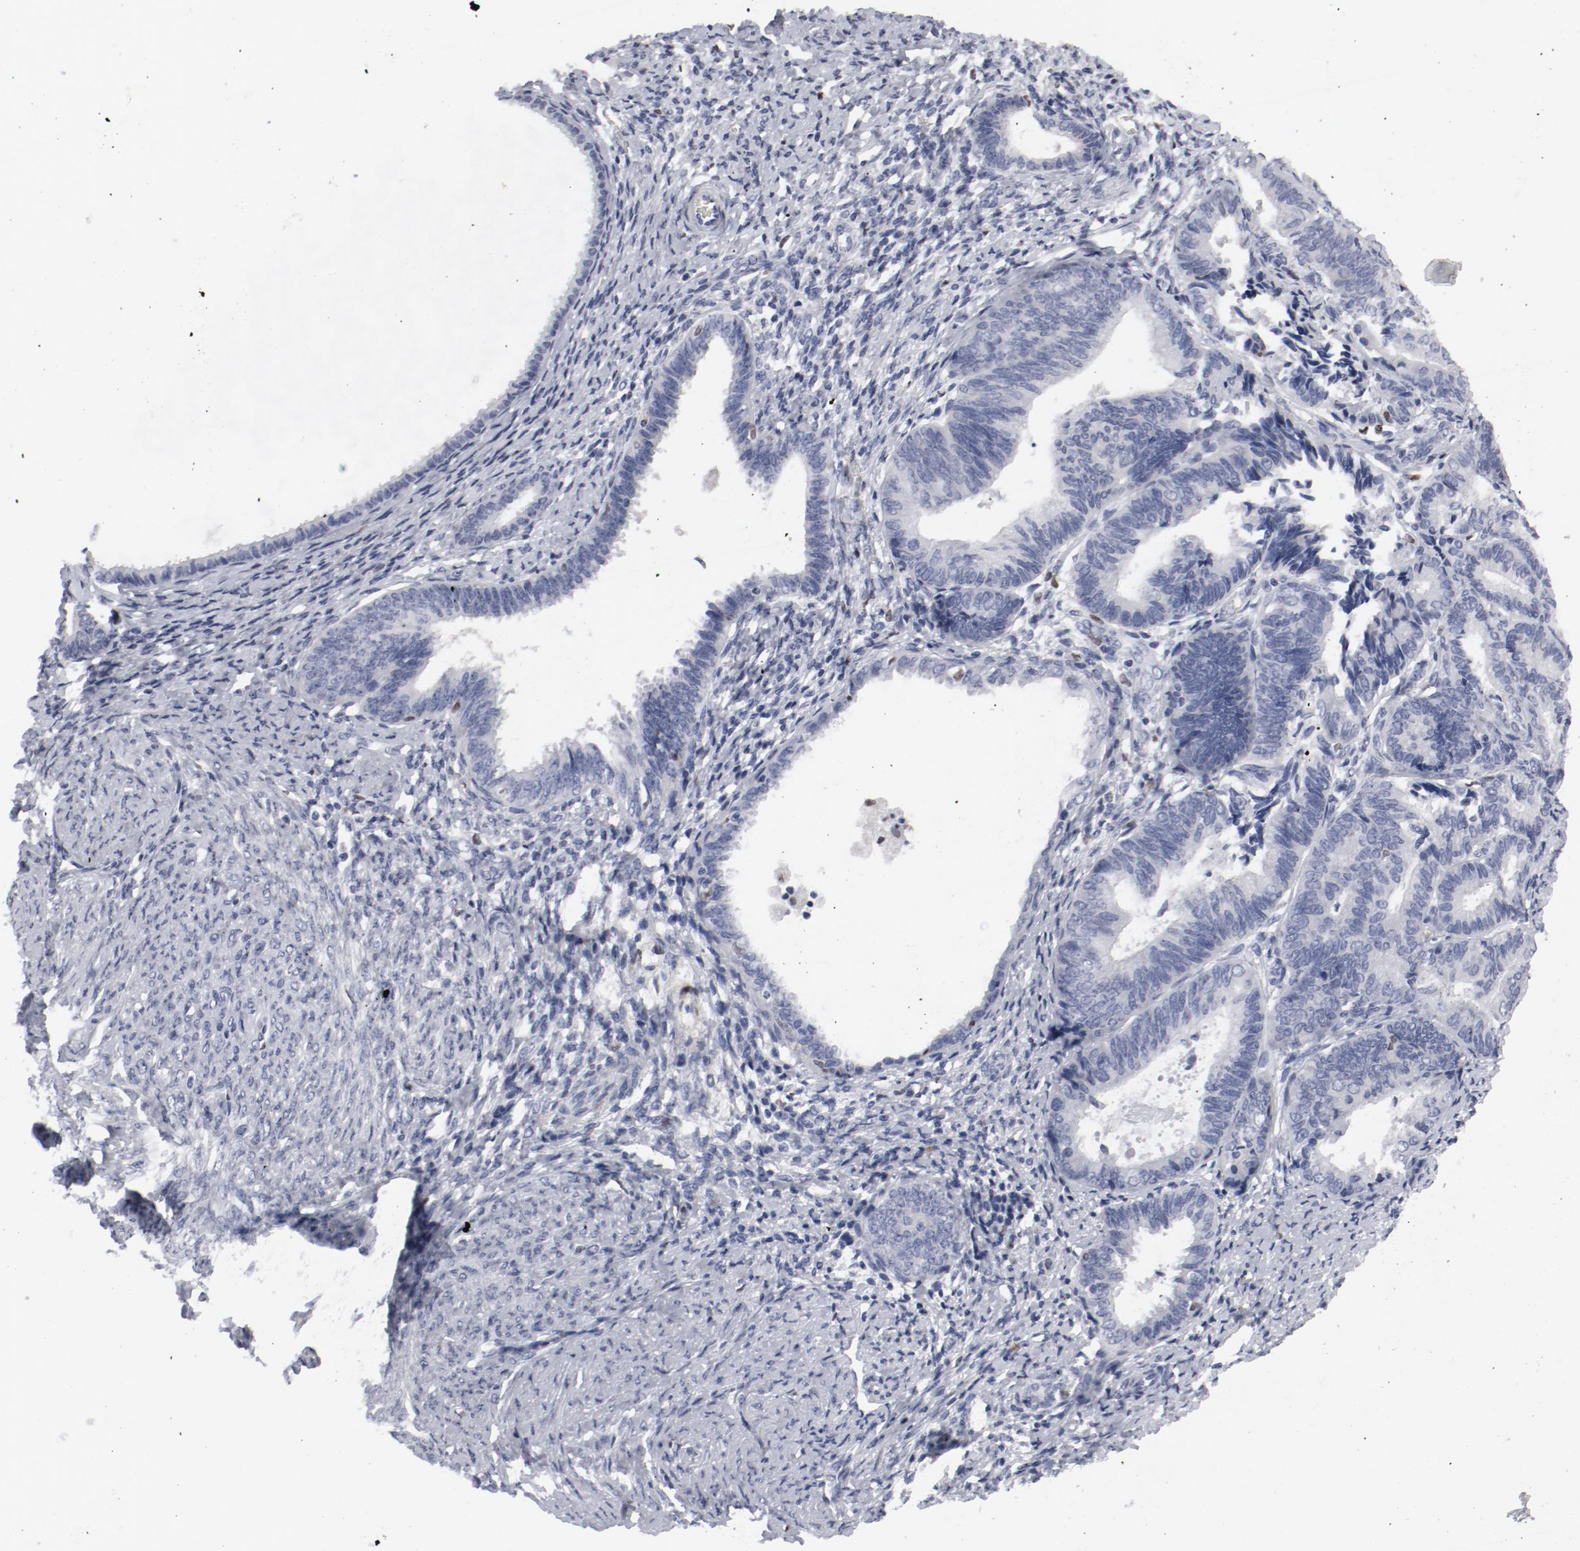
{"staining": {"intensity": "negative", "quantity": "none", "location": "none"}, "tissue": "endometrial cancer", "cell_type": "Tumor cells", "image_type": "cancer", "snomed": [{"axis": "morphology", "description": "Adenocarcinoma, NOS"}, {"axis": "topography", "description": "Endometrium"}], "caption": "An immunohistochemistry (IHC) histopathology image of endometrial adenocarcinoma is shown. There is no staining in tumor cells of endometrial adenocarcinoma. (Stains: DAB IHC with hematoxylin counter stain, Microscopy: brightfield microscopy at high magnification).", "gene": "SPI1", "patient": {"sex": "female", "age": 63}}